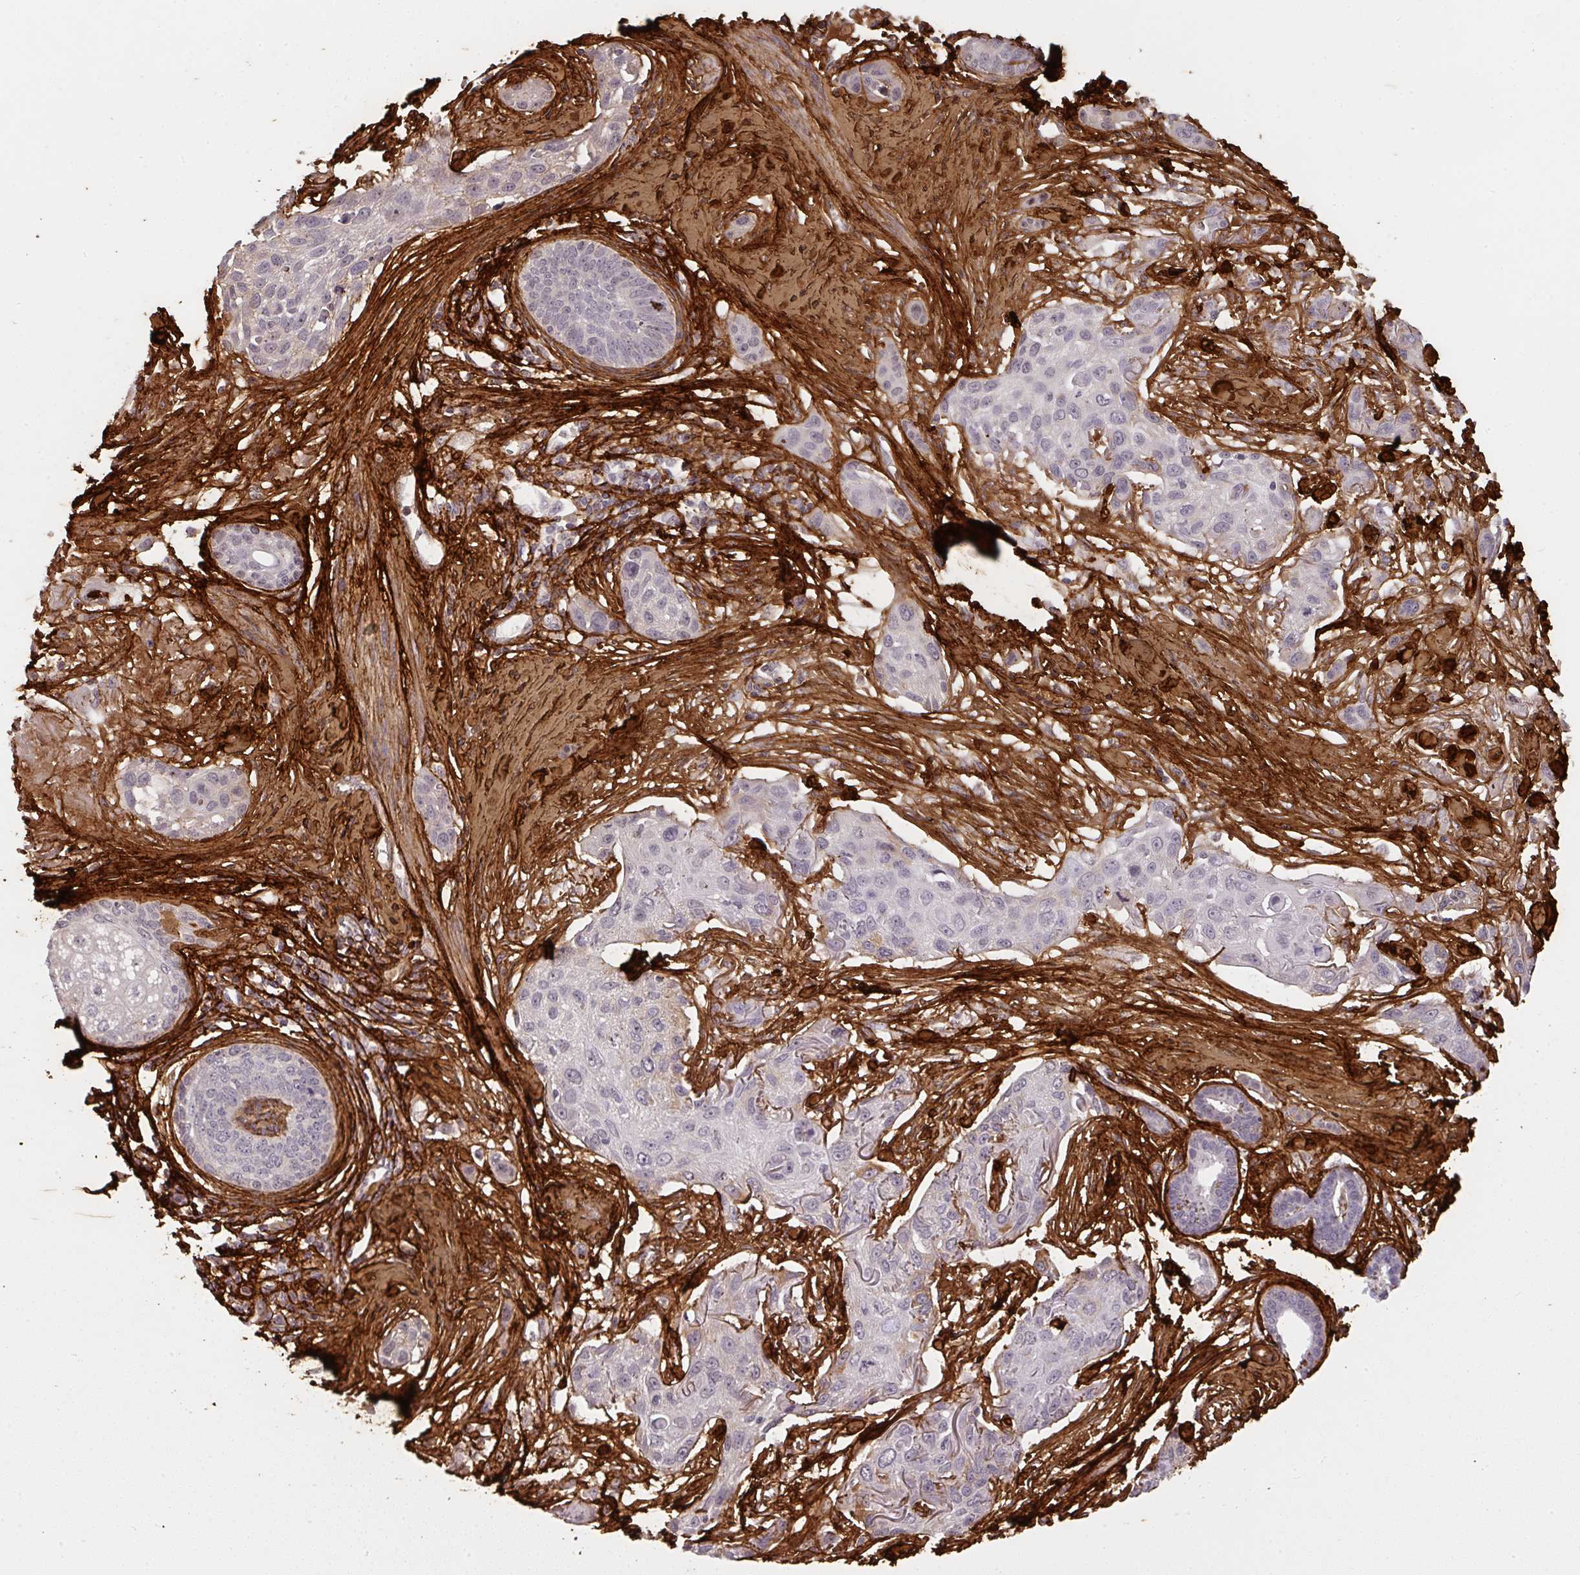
{"staining": {"intensity": "negative", "quantity": "none", "location": "none"}, "tissue": "skin cancer", "cell_type": "Tumor cells", "image_type": "cancer", "snomed": [{"axis": "morphology", "description": "Squamous cell carcinoma, NOS"}, {"axis": "topography", "description": "Skin"}], "caption": "A high-resolution photomicrograph shows immunohistochemistry (IHC) staining of skin cancer (squamous cell carcinoma), which reveals no significant staining in tumor cells. Brightfield microscopy of immunohistochemistry stained with DAB (brown) and hematoxylin (blue), captured at high magnification.", "gene": "COL3A1", "patient": {"sex": "male", "age": 63}}